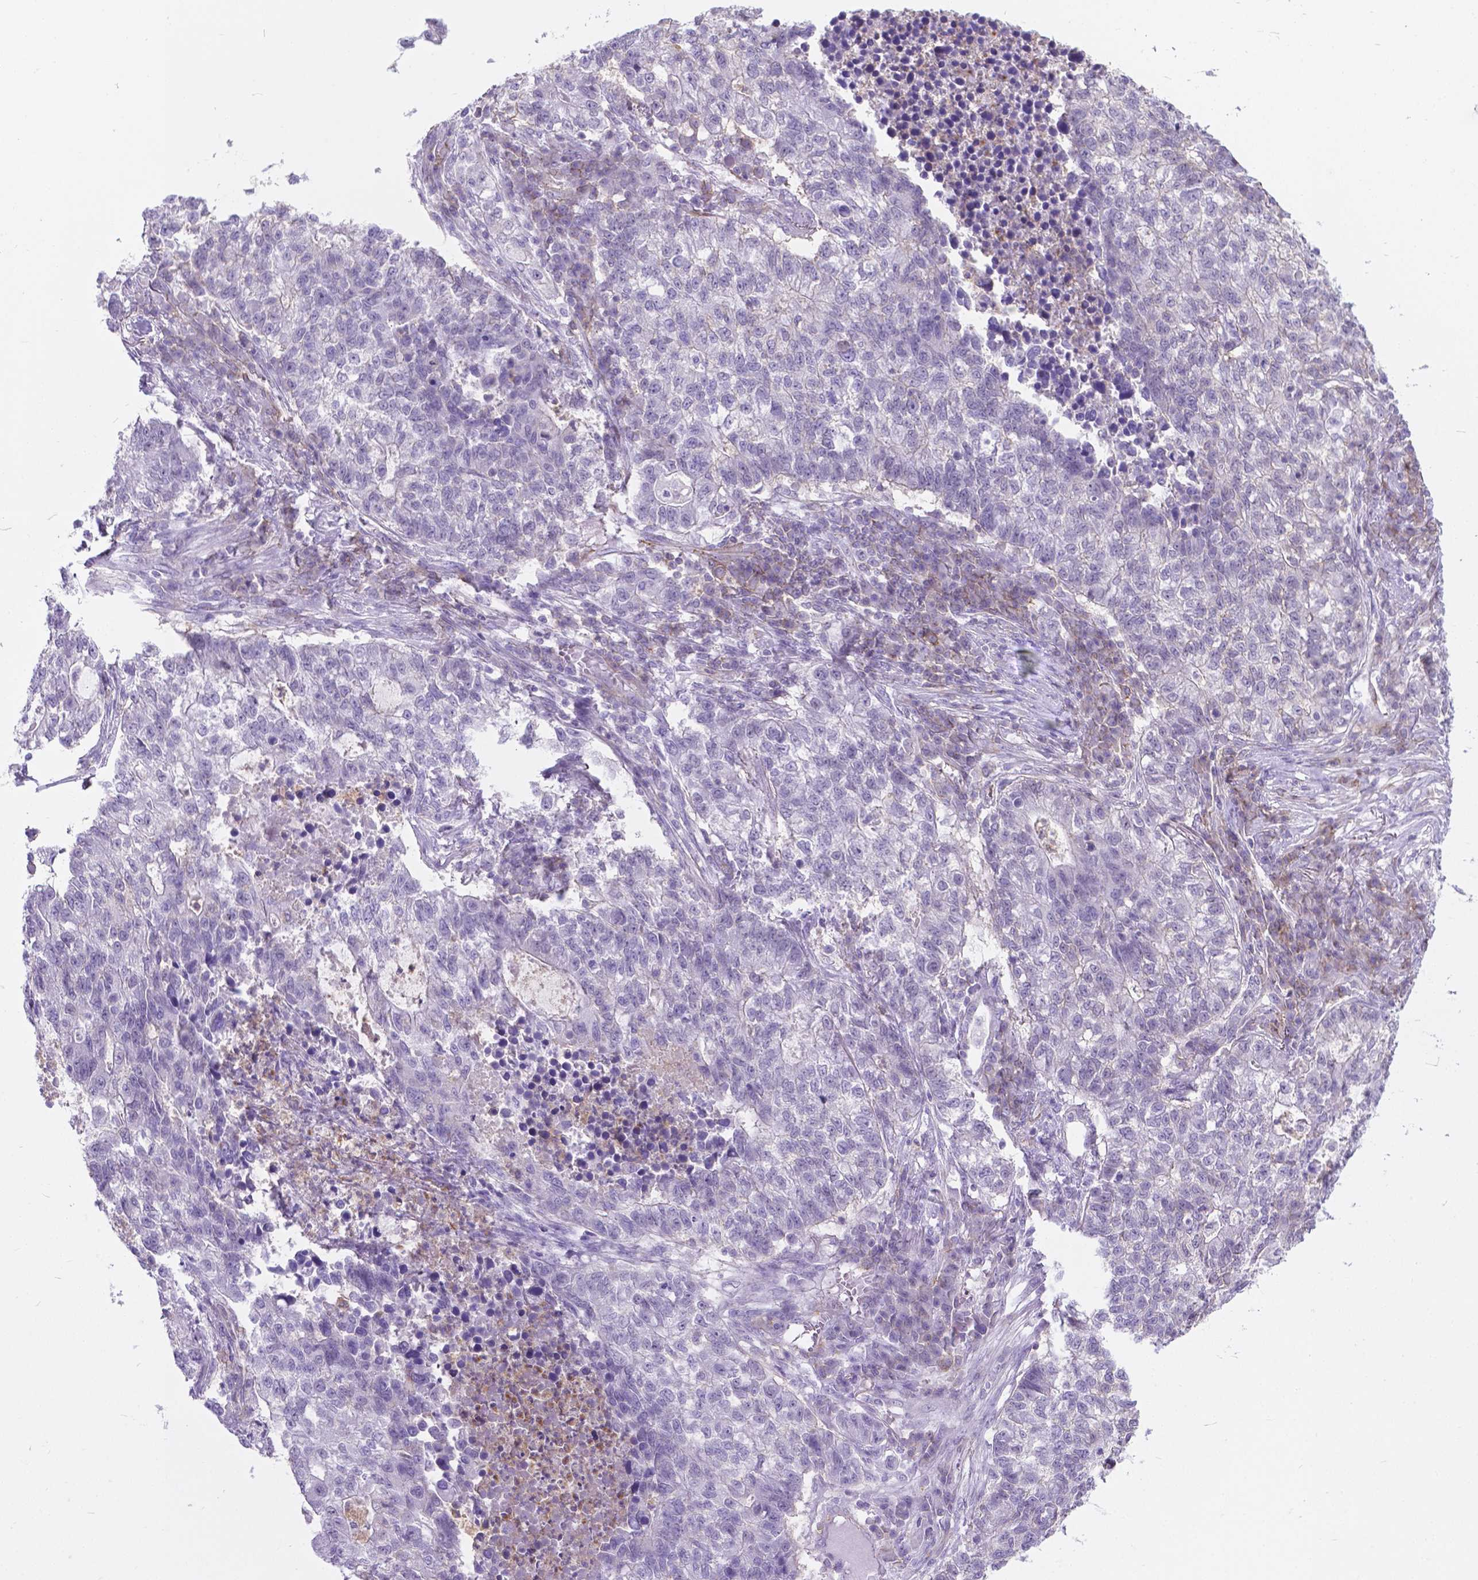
{"staining": {"intensity": "negative", "quantity": "none", "location": "none"}, "tissue": "lung cancer", "cell_type": "Tumor cells", "image_type": "cancer", "snomed": [{"axis": "morphology", "description": "Adenocarcinoma, NOS"}, {"axis": "topography", "description": "Lung"}], "caption": "Image shows no protein expression in tumor cells of adenocarcinoma (lung) tissue. Brightfield microscopy of immunohistochemistry (IHC) stained with DAB (3,3'-diaminobenzidine) (brown) and hematoxylin (blue), captured at high magnification.", "gene": "KIAA0040", "patient": {"sex": "male", "age": 57}}